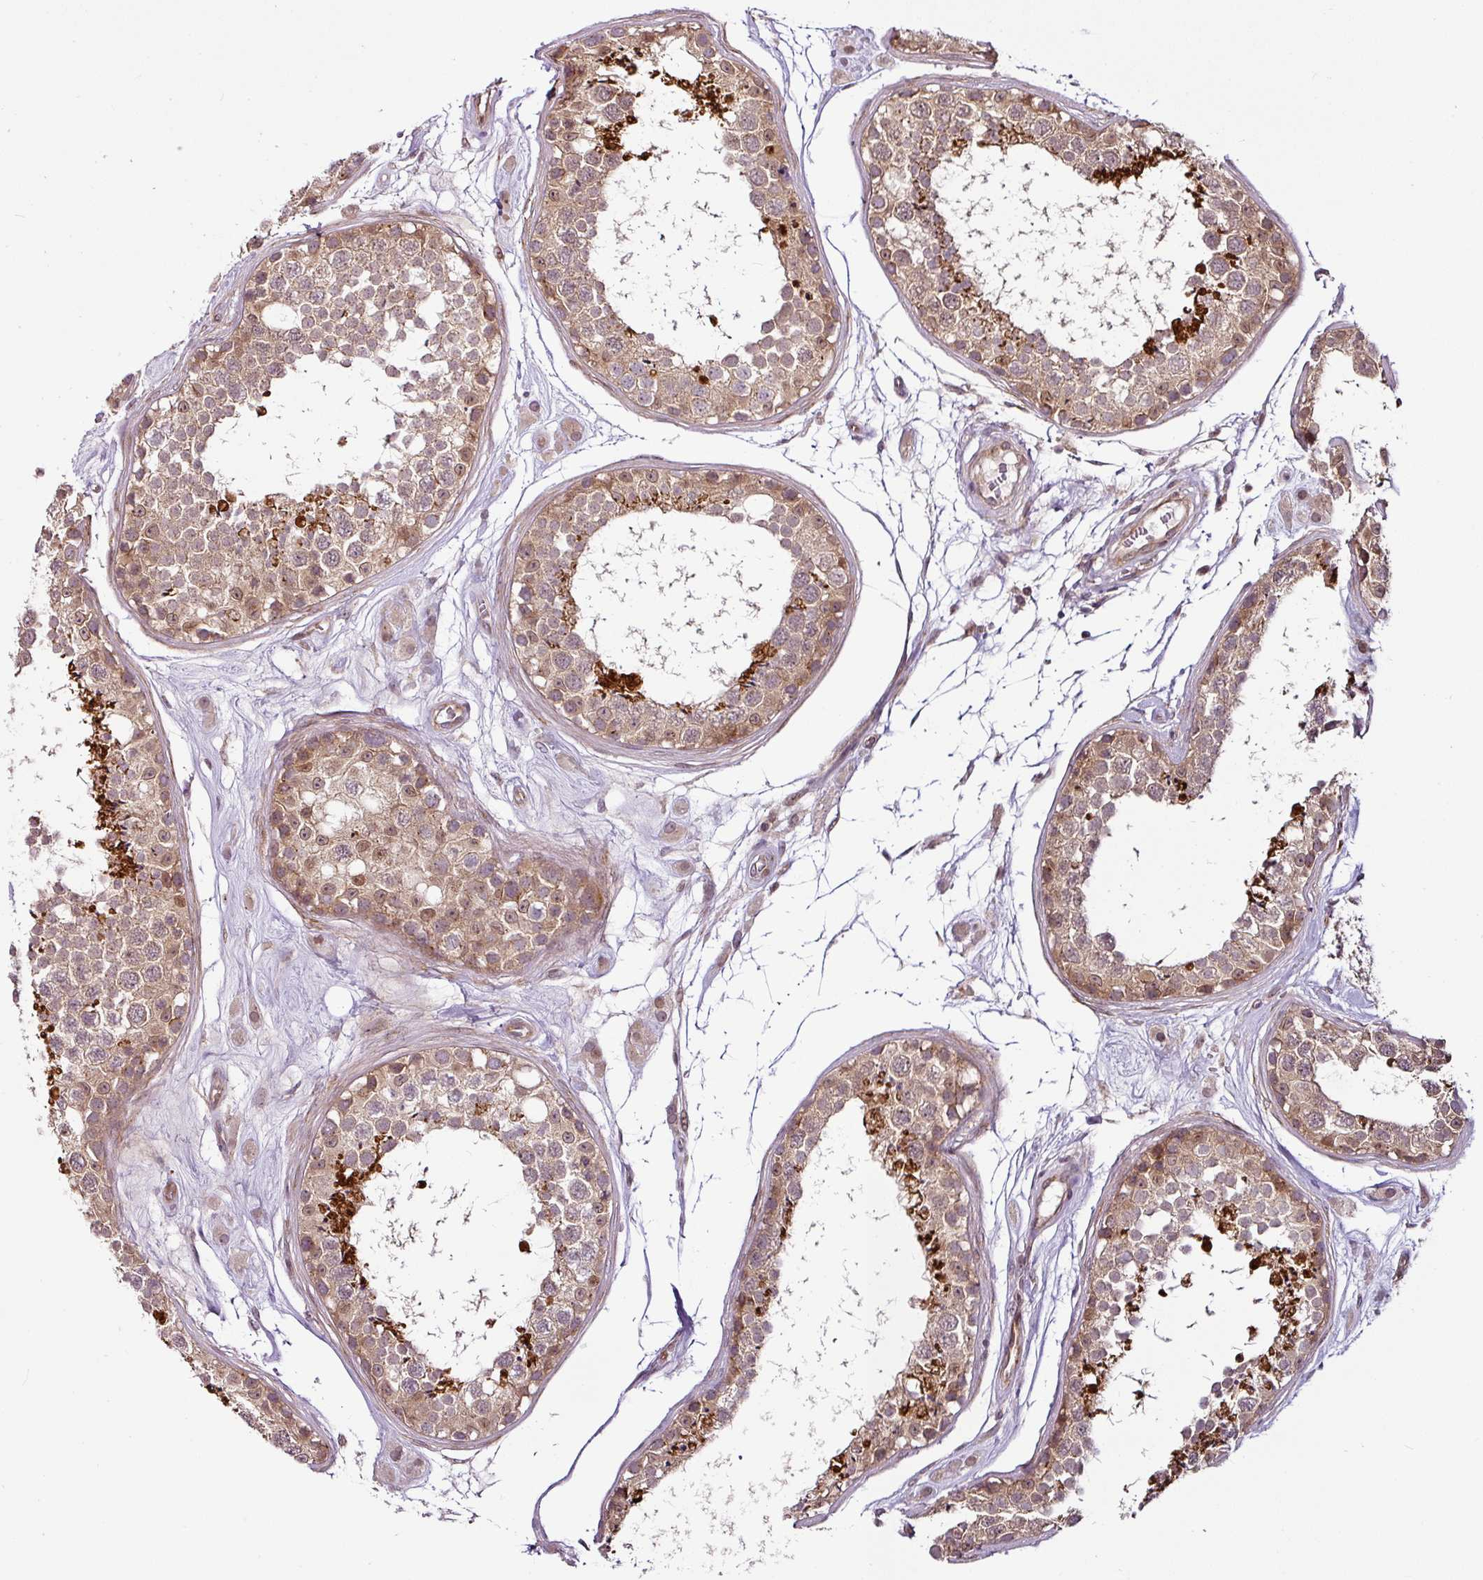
{"staining": {"intensity": "strong", "quantity": "25%-75%", "location": "cytoplasmic/membranous,nuclear"}, "tissue": "testis", "cell_type": "Cells in seminiferous ducts", "image_type": "normal", "snomed": [{"axis": "morphology", "description": "Normal tissue, NOS"}, {"axis": "topography", "description": "Testis"}], "caption": "Immunohistochemical staining of benign testis displays strong cytoplasmic/membranous,nuclear protein expression in approximately 25%-75% of cells in seminiferous ducts.", "gene": "DCAF13", "patient": {"sex": "male", "age": 25}}